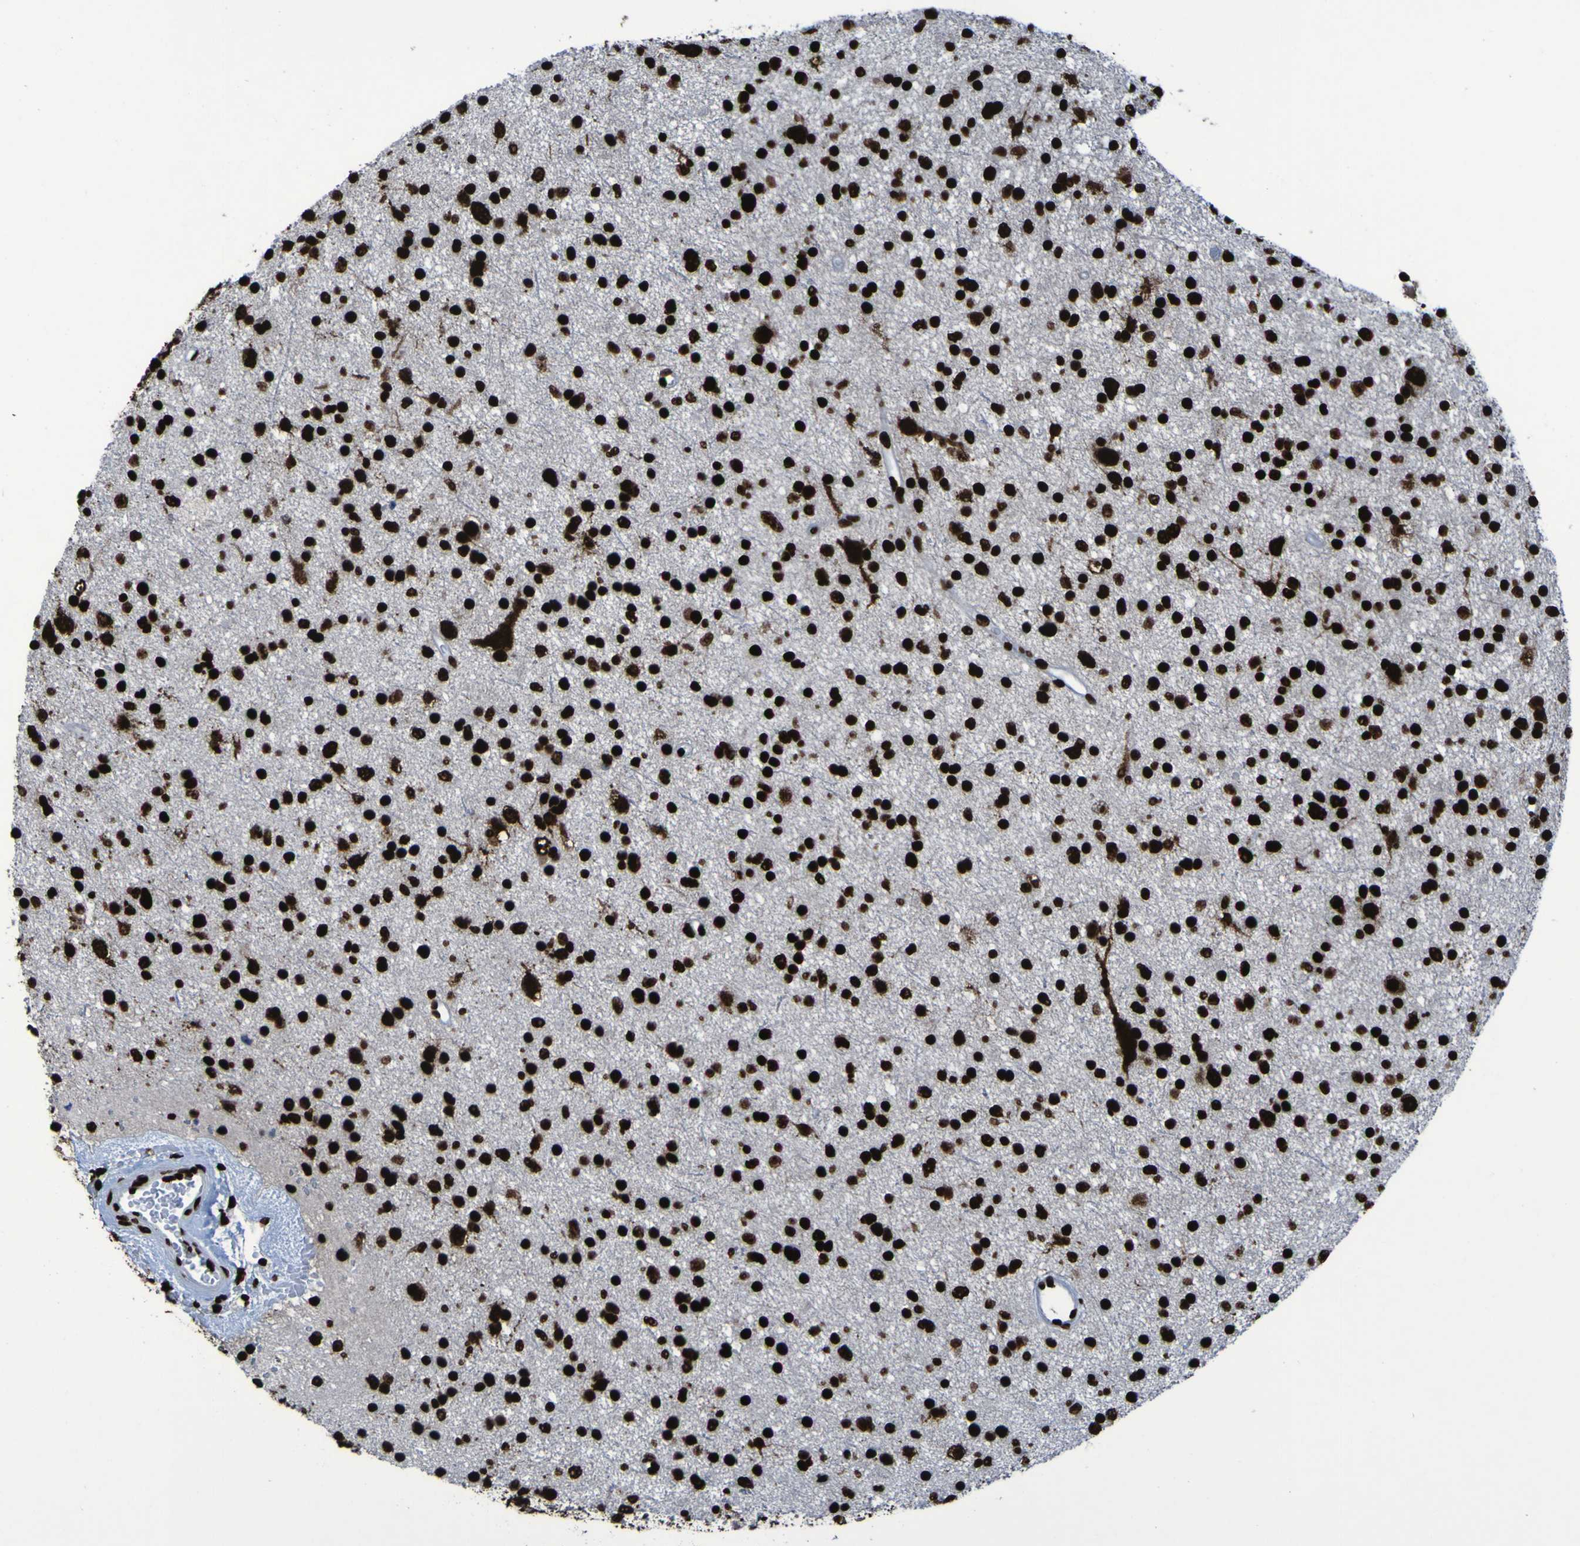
{"staining": {"intensity": "strong", "quantity": ">75%", "location": "nuclear"}, "tissue": "glioma", "cell_type": "Tumor cells", "image_type": "cancer", "snomed": [{"axis": "morphology", "description": "Glioma, malignant, Low grade"}, {"axis": "topography", "description": "Brain"}], "caption": "Glioma stained with a protein marker demonstrates strong staining in tumor cells.", "gene": "NPM1", "patient": {"sex": "female", "age": 37}}